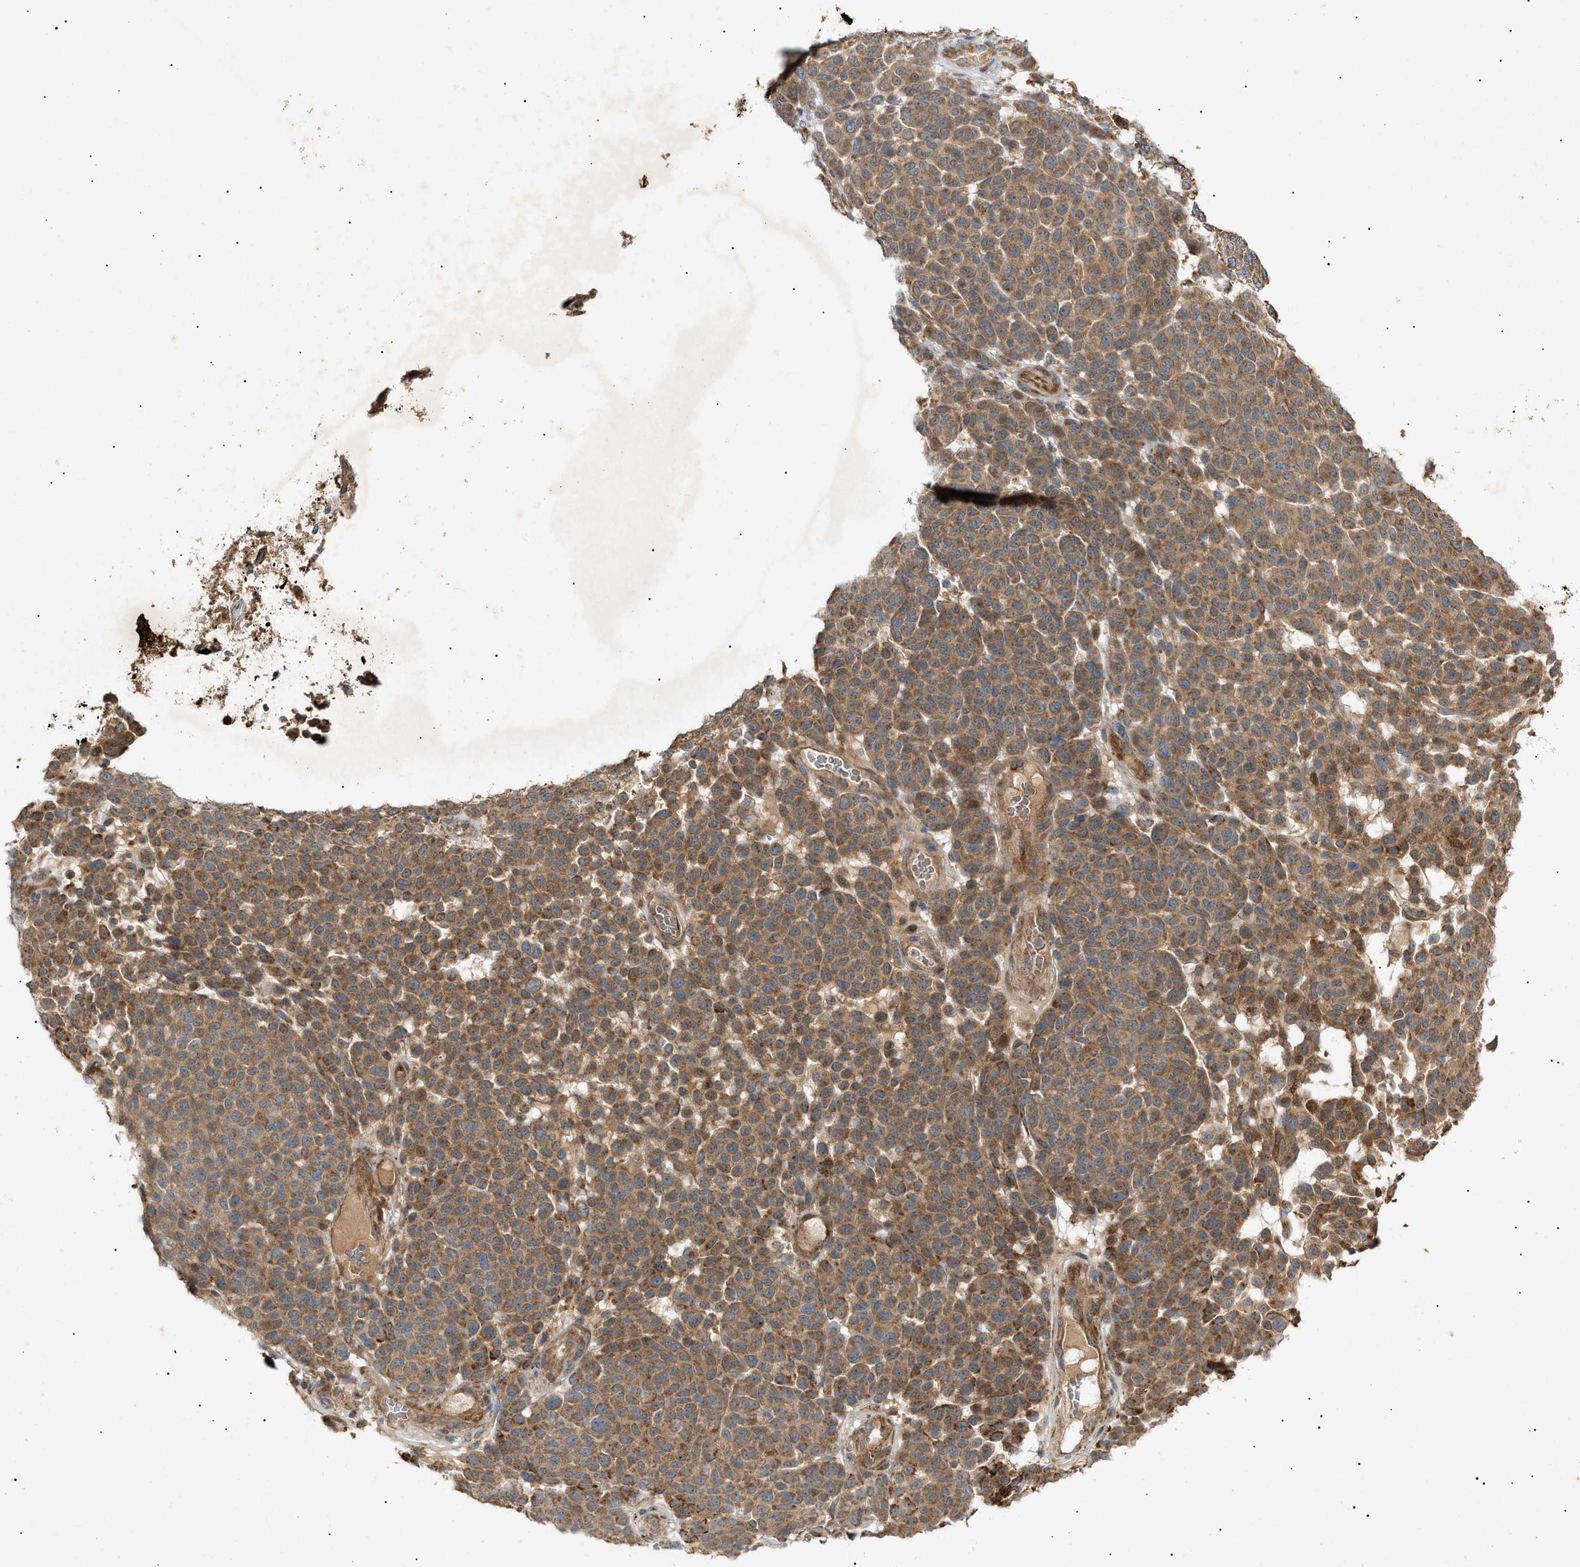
{"staining": {"intensity": "moderate", "quantity": ">75%", "location": "cytoplasmic/membranous"}, "tissue": "melanoma", "cell_type": "Tumor cells", "image_type": "cancer", "snomed": [{"axis": "morphology", "description": "Malignant melanoma, NOS"}, {"axis": "topography", "description": "Skin"}], "caption": "The photomicrograph exhibits a brown stain indicating the presence of a protein in the cytoplasmic/membranous of tumor cells in melanoma. Using DAB (brown) and hematoxylin (blue) stains, captured at high magnification using brightfield microscopy.", "gene": "MTCH1", "patient": {"sex": "male", "age": 59}}